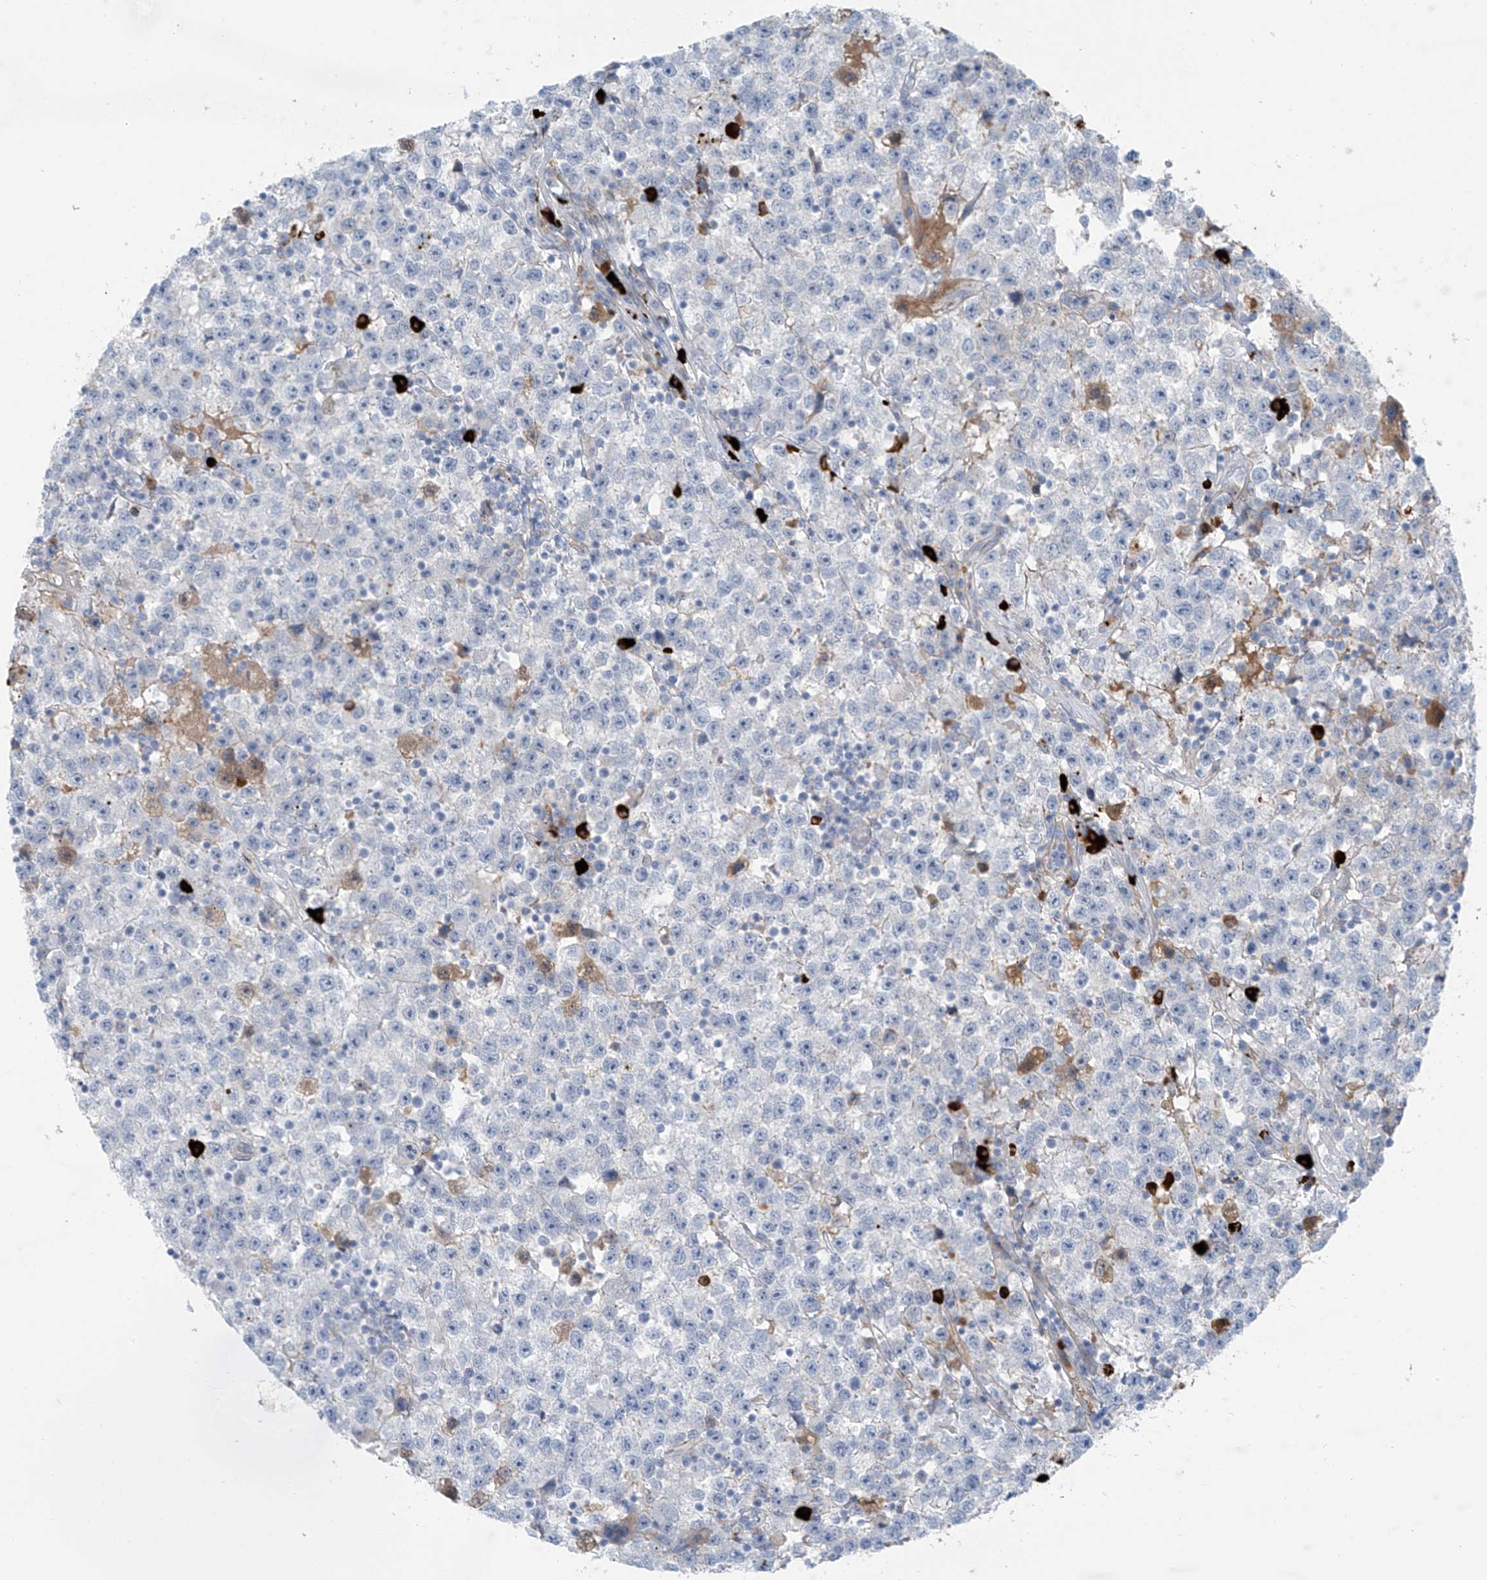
{"staining": {"intensity": "negative", "quantity": "none", "location": "none"}, "tissue": "testis cancer", "cell_type": "Tumor cells", "image_type": "cancer", "snomed": [{"axis": "morphology", "description": "Seminoma, NOS"}, {"axis": "topography", "description": "Testis"}], "caption": "Tumor cells show no significant protein positivity in testis seminoma.", "gene": "ZNF793", "patient": {"sex": "male", "age": 22}}